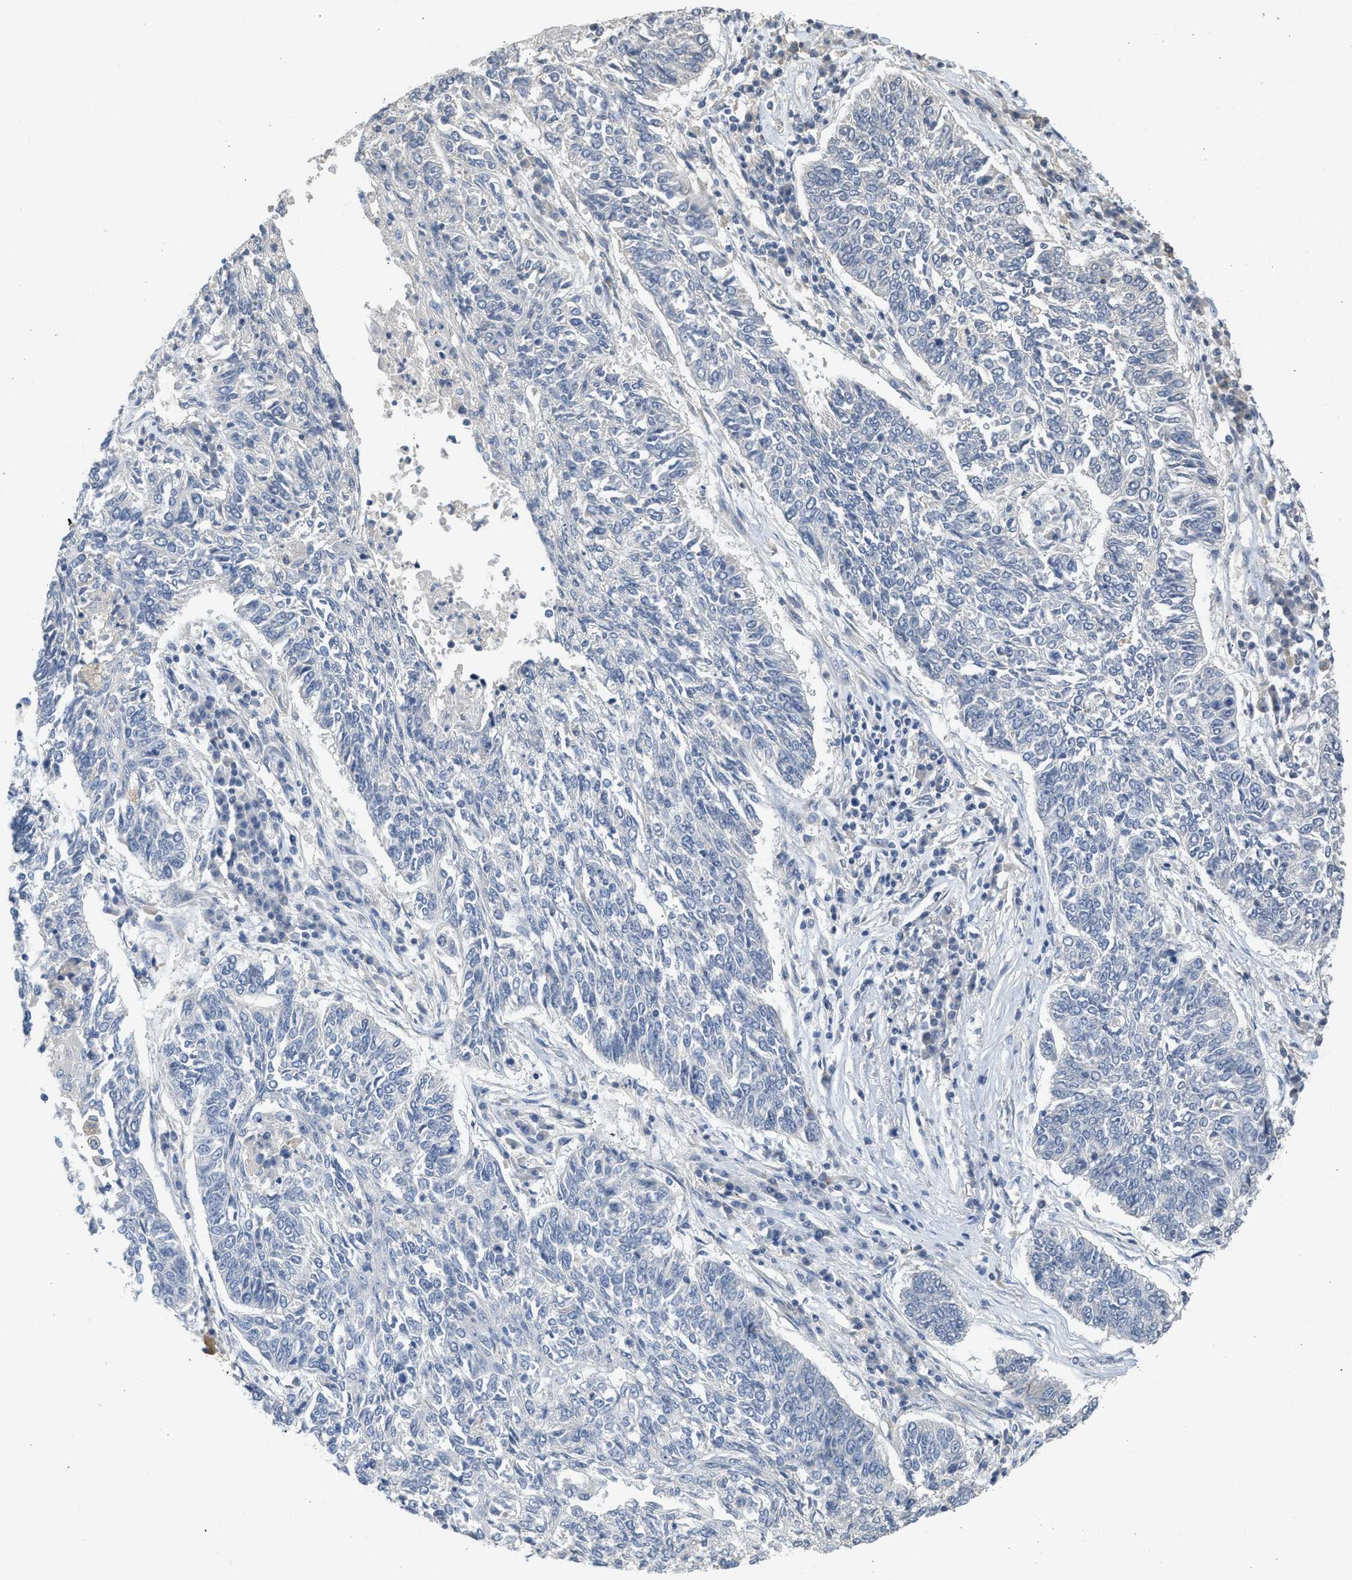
{"staining": {"intensity": "negative", "quantity": "none", "location": "none"}, "tissue": "lung cancer", "cell_type": "Tumor cells", "image_type": "cancer", "snomed": [{"axis": "morphology", "description": "Normal tissue, NOS"}, {"axis": "morphology", "description": "Squamous cell carcinoma, NOS"}, {"axis": "topography", "description": "Cartilage tissue"}, {"axis": "topography", "description": "Bronchus"}, {"axis": "topography", "description": "Lung"}], "caption": "Lung cancer (squamous cell carcinoma) stained for a protein using IHC shows no staining tumor cells.", "gene": "SULT2A1", "patient": {"sex": "female", "age": 49}}